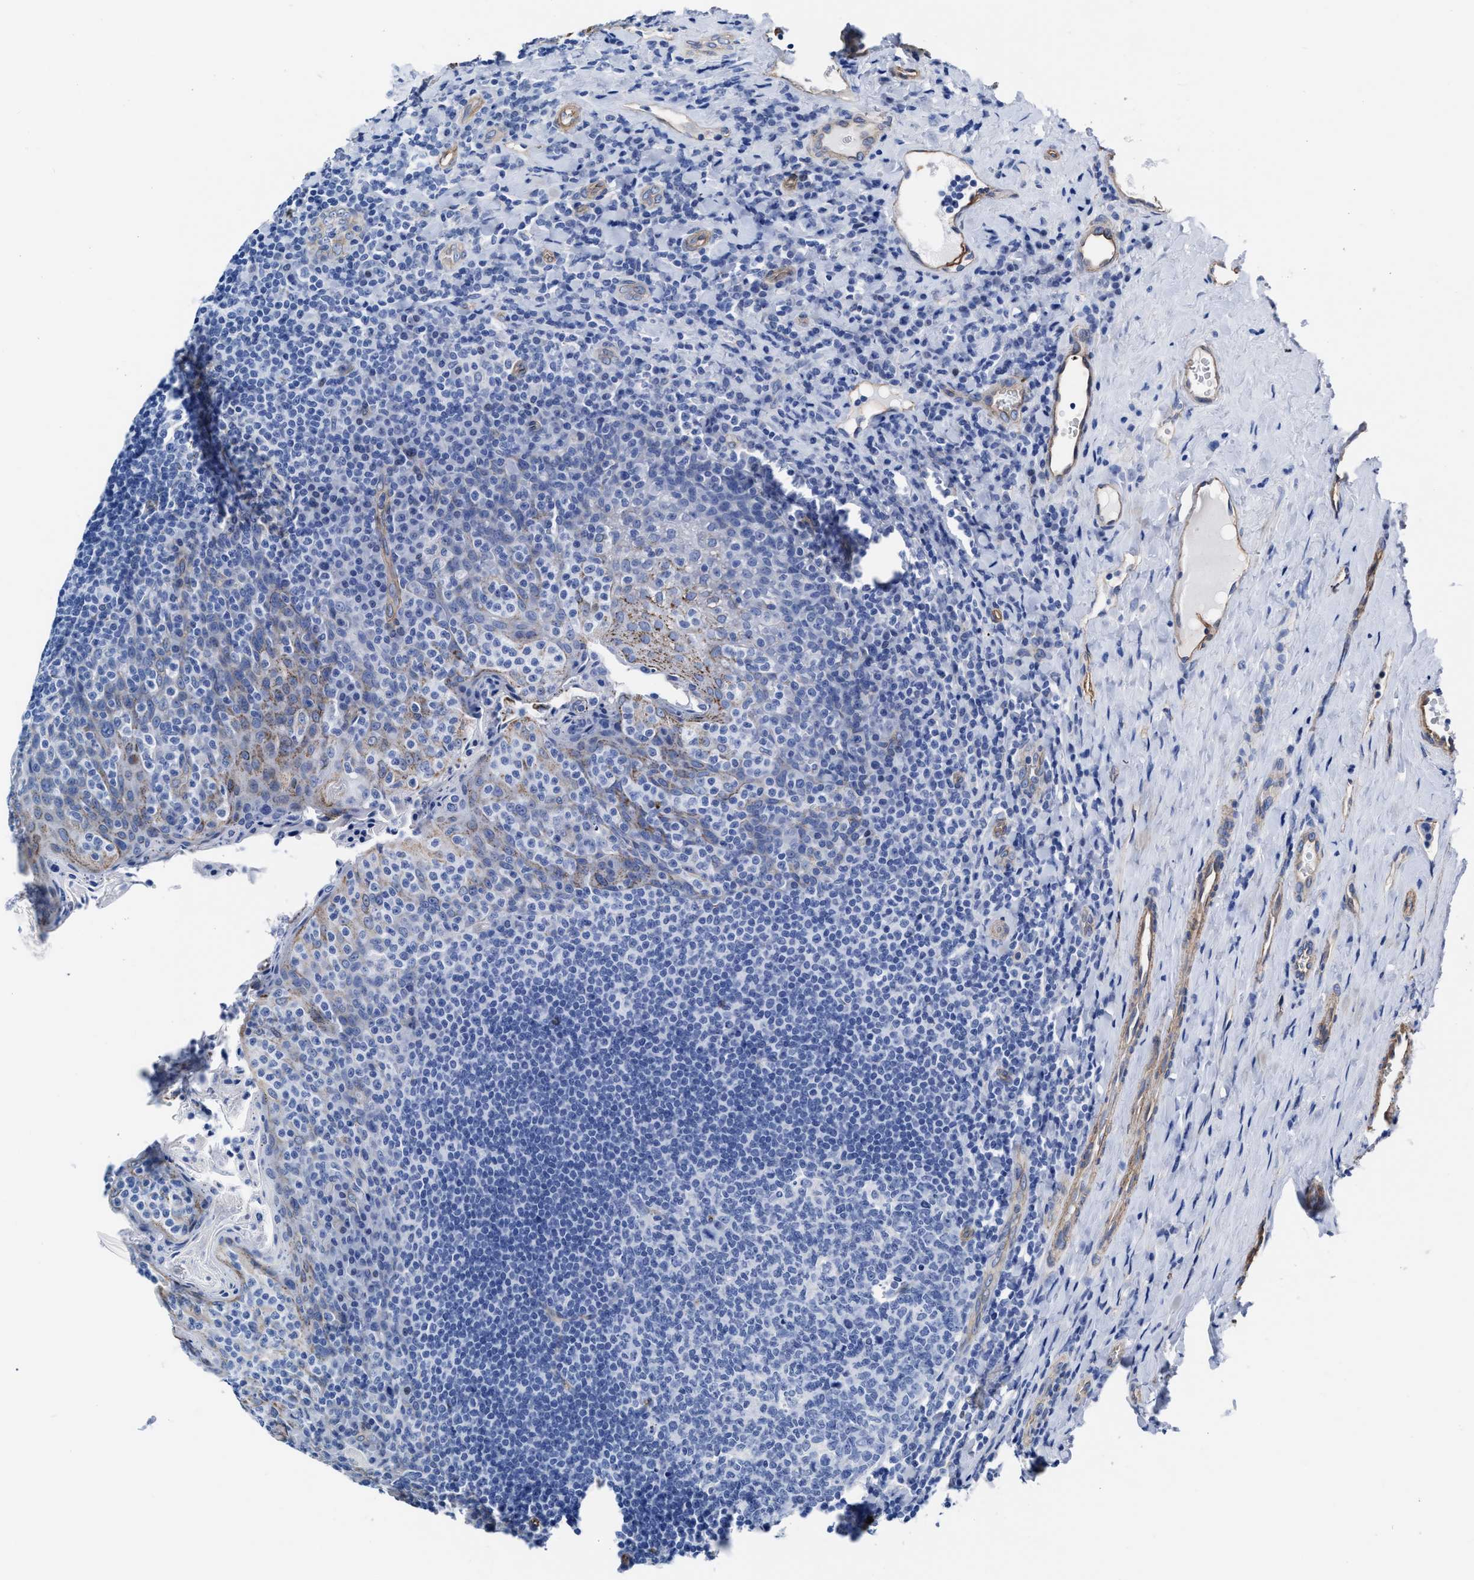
{"staining": {"intensity": "negative", "quantity": "none", "location": "none"}, "tissue": "tonsil", "cell_type": "Germinal center cells", "image_type": "normal", "snomed": [{"axis": "morphology", "description": "Normal tissue, NOS"}, {"axis": "topography", "description": "Tonsil"}], "caption": "An IHC image of benign tonsil is shown. There is no staining in germinal center cells of tonsil. (Stains: DAB IHC with hematoxylin counter stain, Microscopy: brightfield microscopy at high magnification).", "gene": "KCNMB3", "patient": {"sex": "male", "age": 17}}